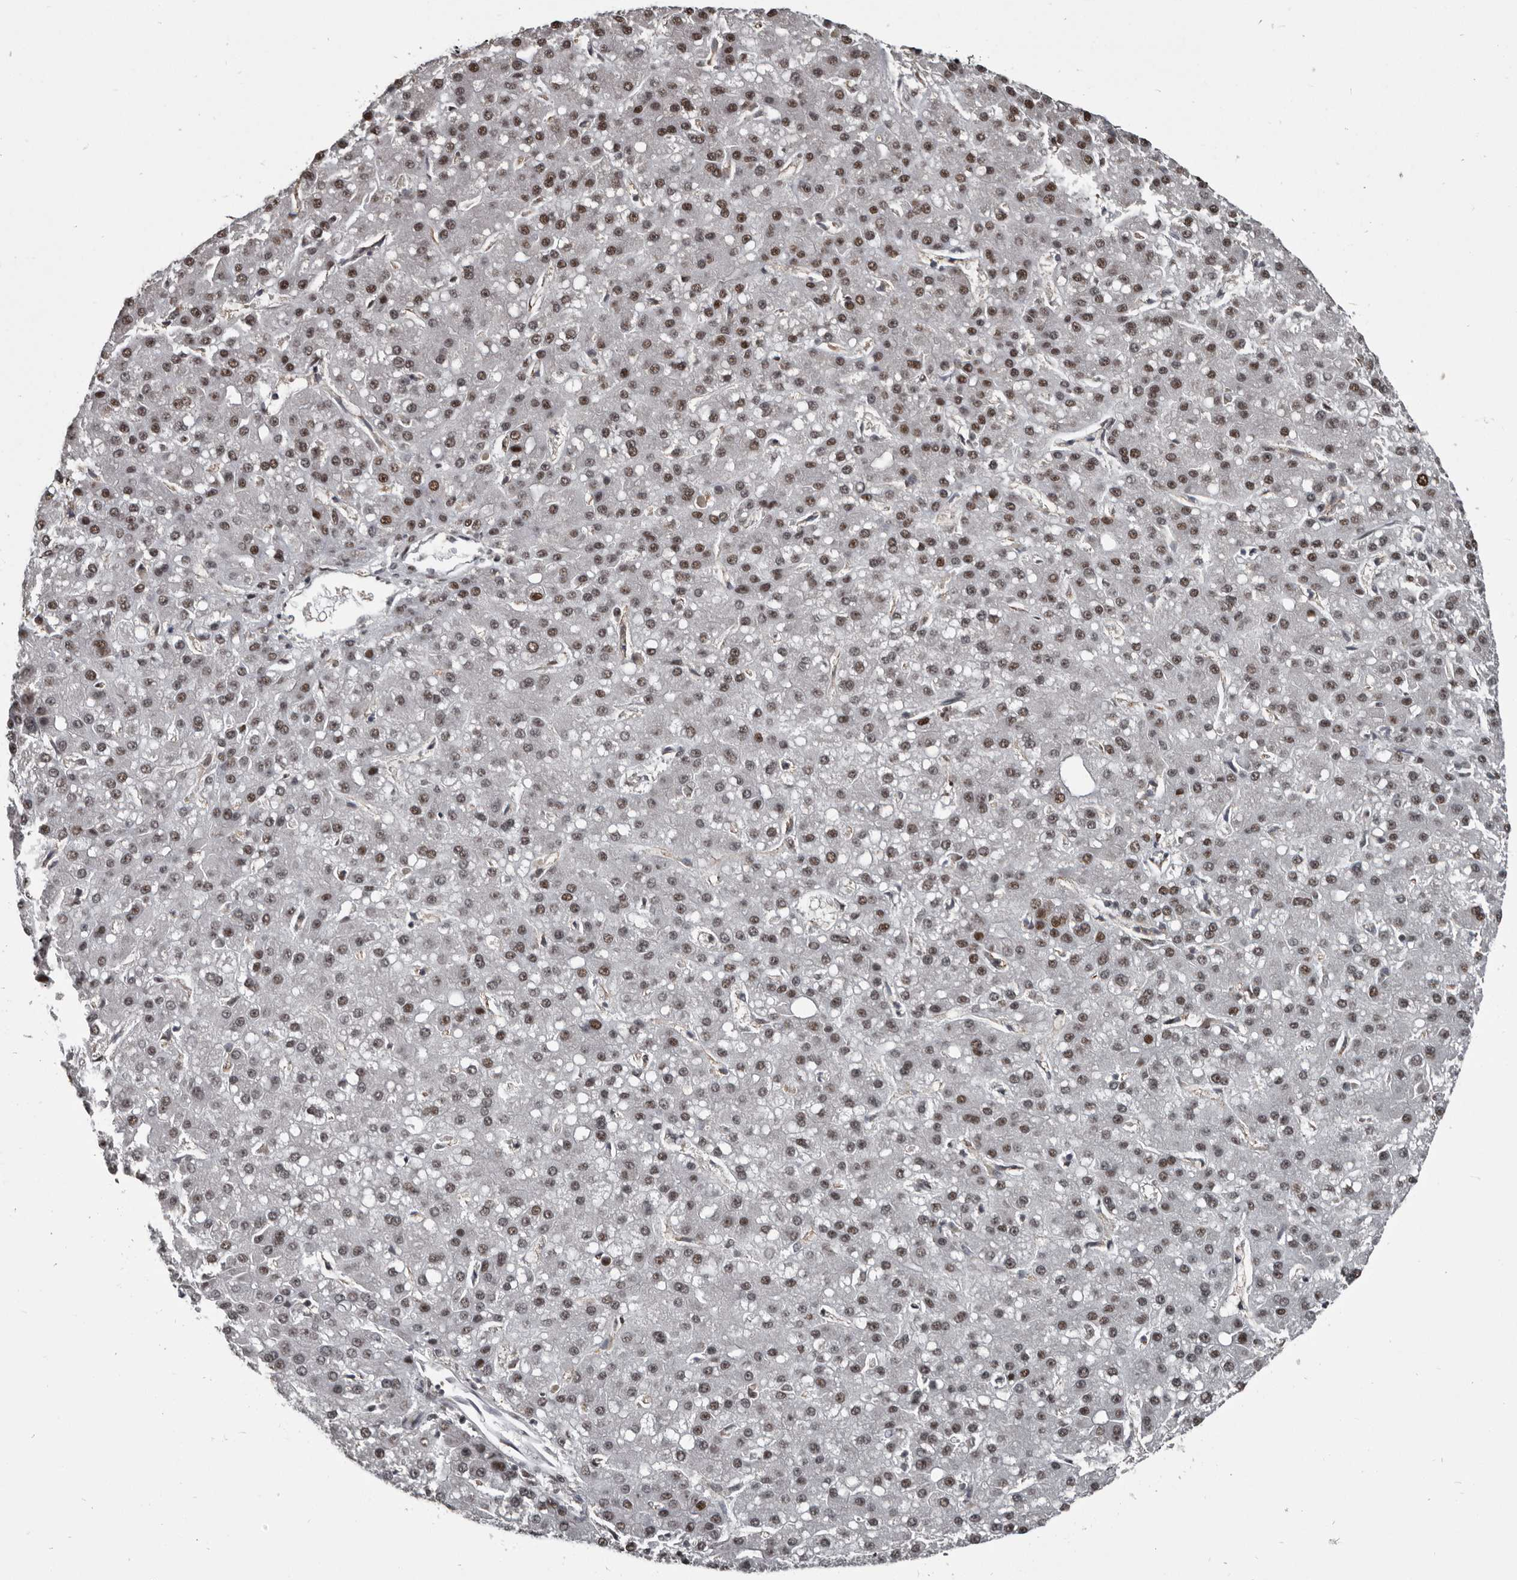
{"staining": {"intensity": "moderate", "quantity": "25%-75%", "location": "nuclear"}, "tissue": "liver cancer", "cell_type": "Tumor cells", "image_type": "cancer", "snomed": [{"axis": "morphology", "description": "Carcinoma, Hepatocellular, NOS"}, {"axis": "topography", "description": "Liver"}], "caption": "Hepatocellular carcinoma (liver) was stained to show a protein in brown. There is medium levels of moderate nuclear expression in about 25%-75% of tumor cells.", "gene": "CHD1L", "patient": {"sex": "male", "age": 67}}